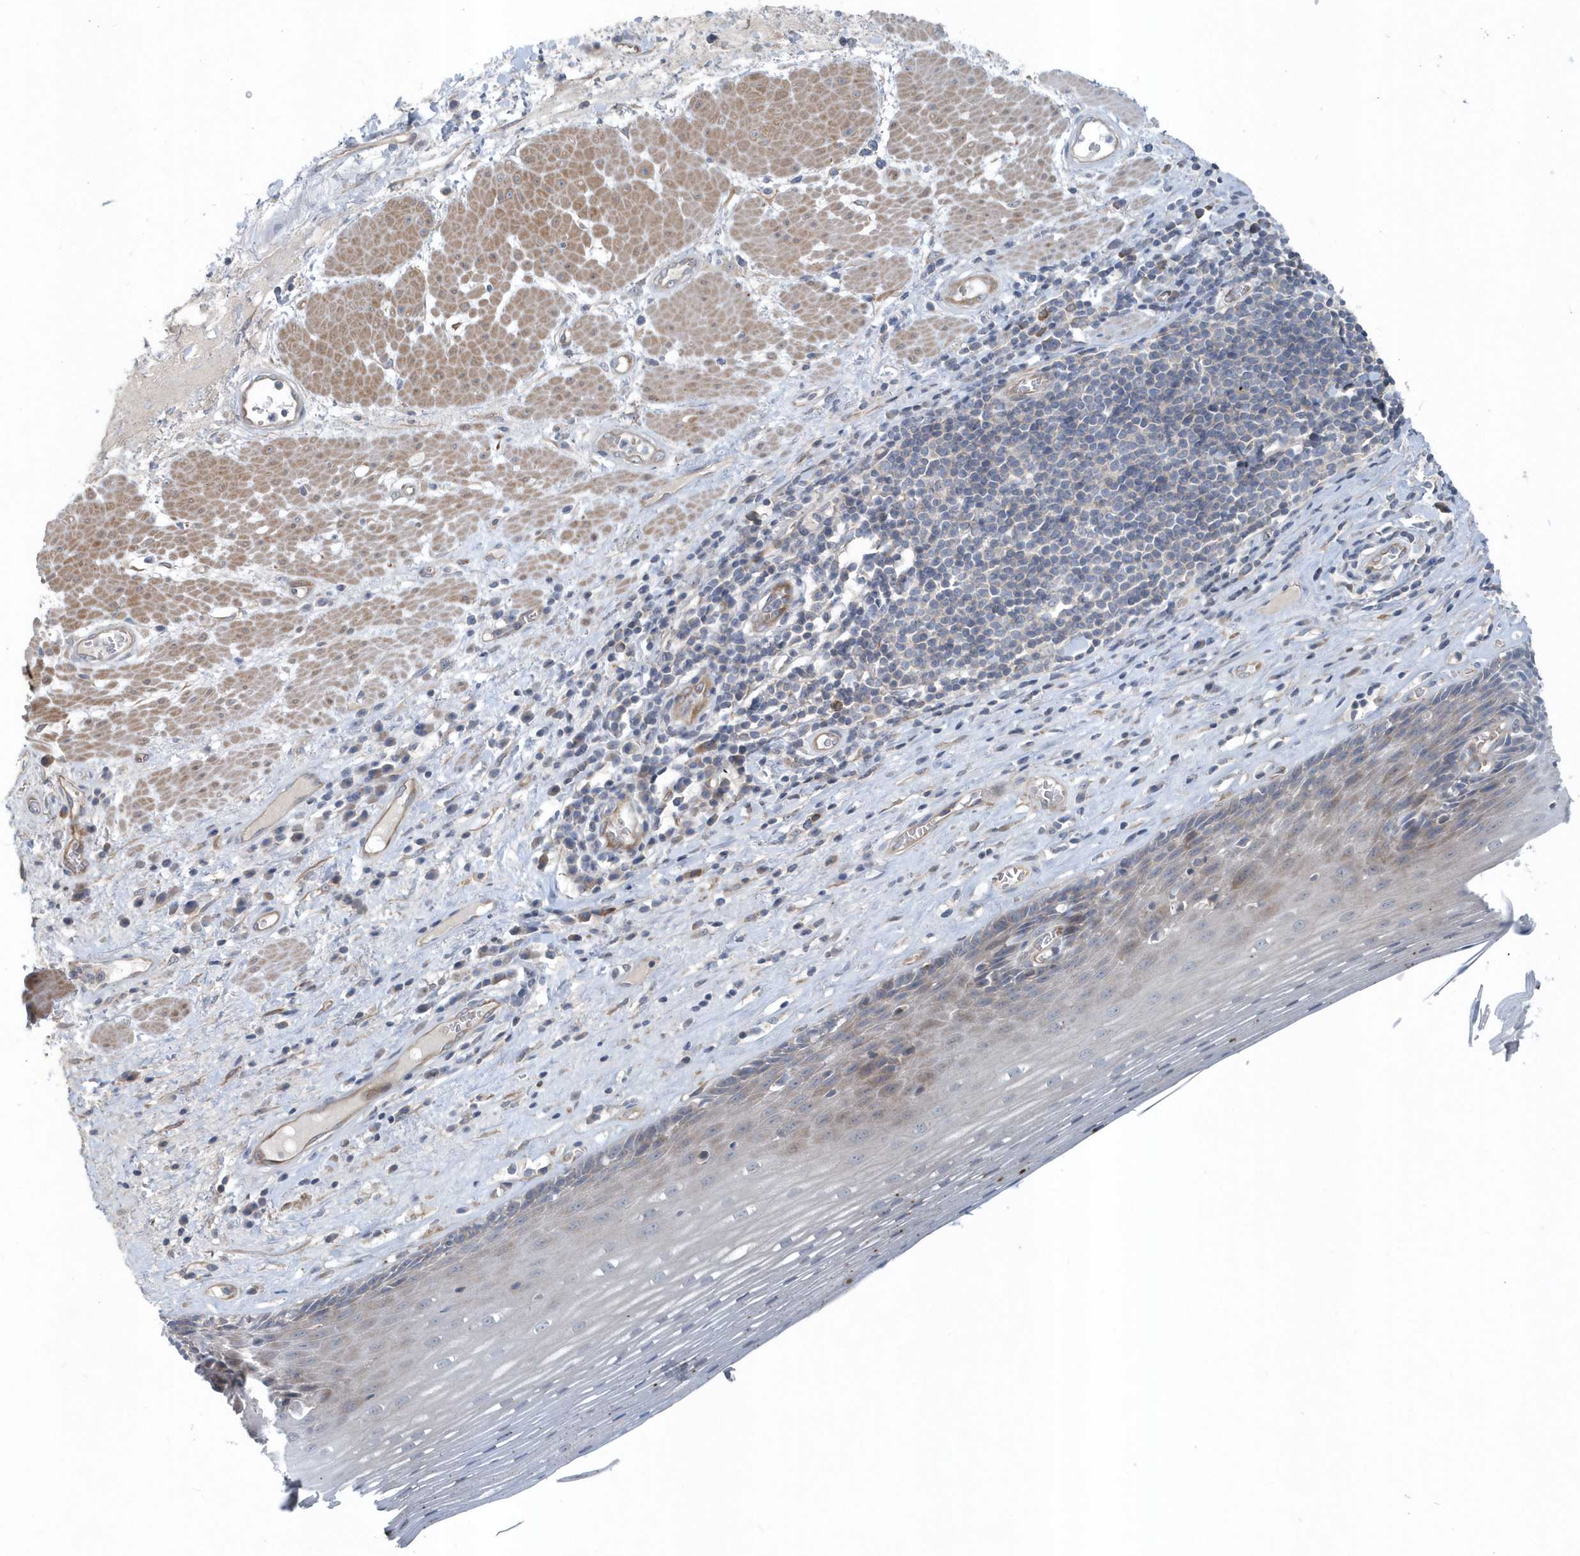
{"staining": {"intensity": "moderate", "quantity": "<25%", "location": "cytoplasmic/membranous"}, "tissue": "esophagus", "cell_type": "Squamous epithelial cells", "image_type": "normal", "snomed": [{"axis": "morphology", "description": "Normal tissue, NOS"}, {"axis": "topography", "description": "Esophagus"}], "caption": "IHC (DAB (3,3'-diaminobenzidine)) staining of normal human esophagus exhibits moderate cytoplasmic/membranous protein staining in approximately <25% of squamous epithelial cells.", "gene": "MCC", "patient": {"sex": "male", "age": 62}}